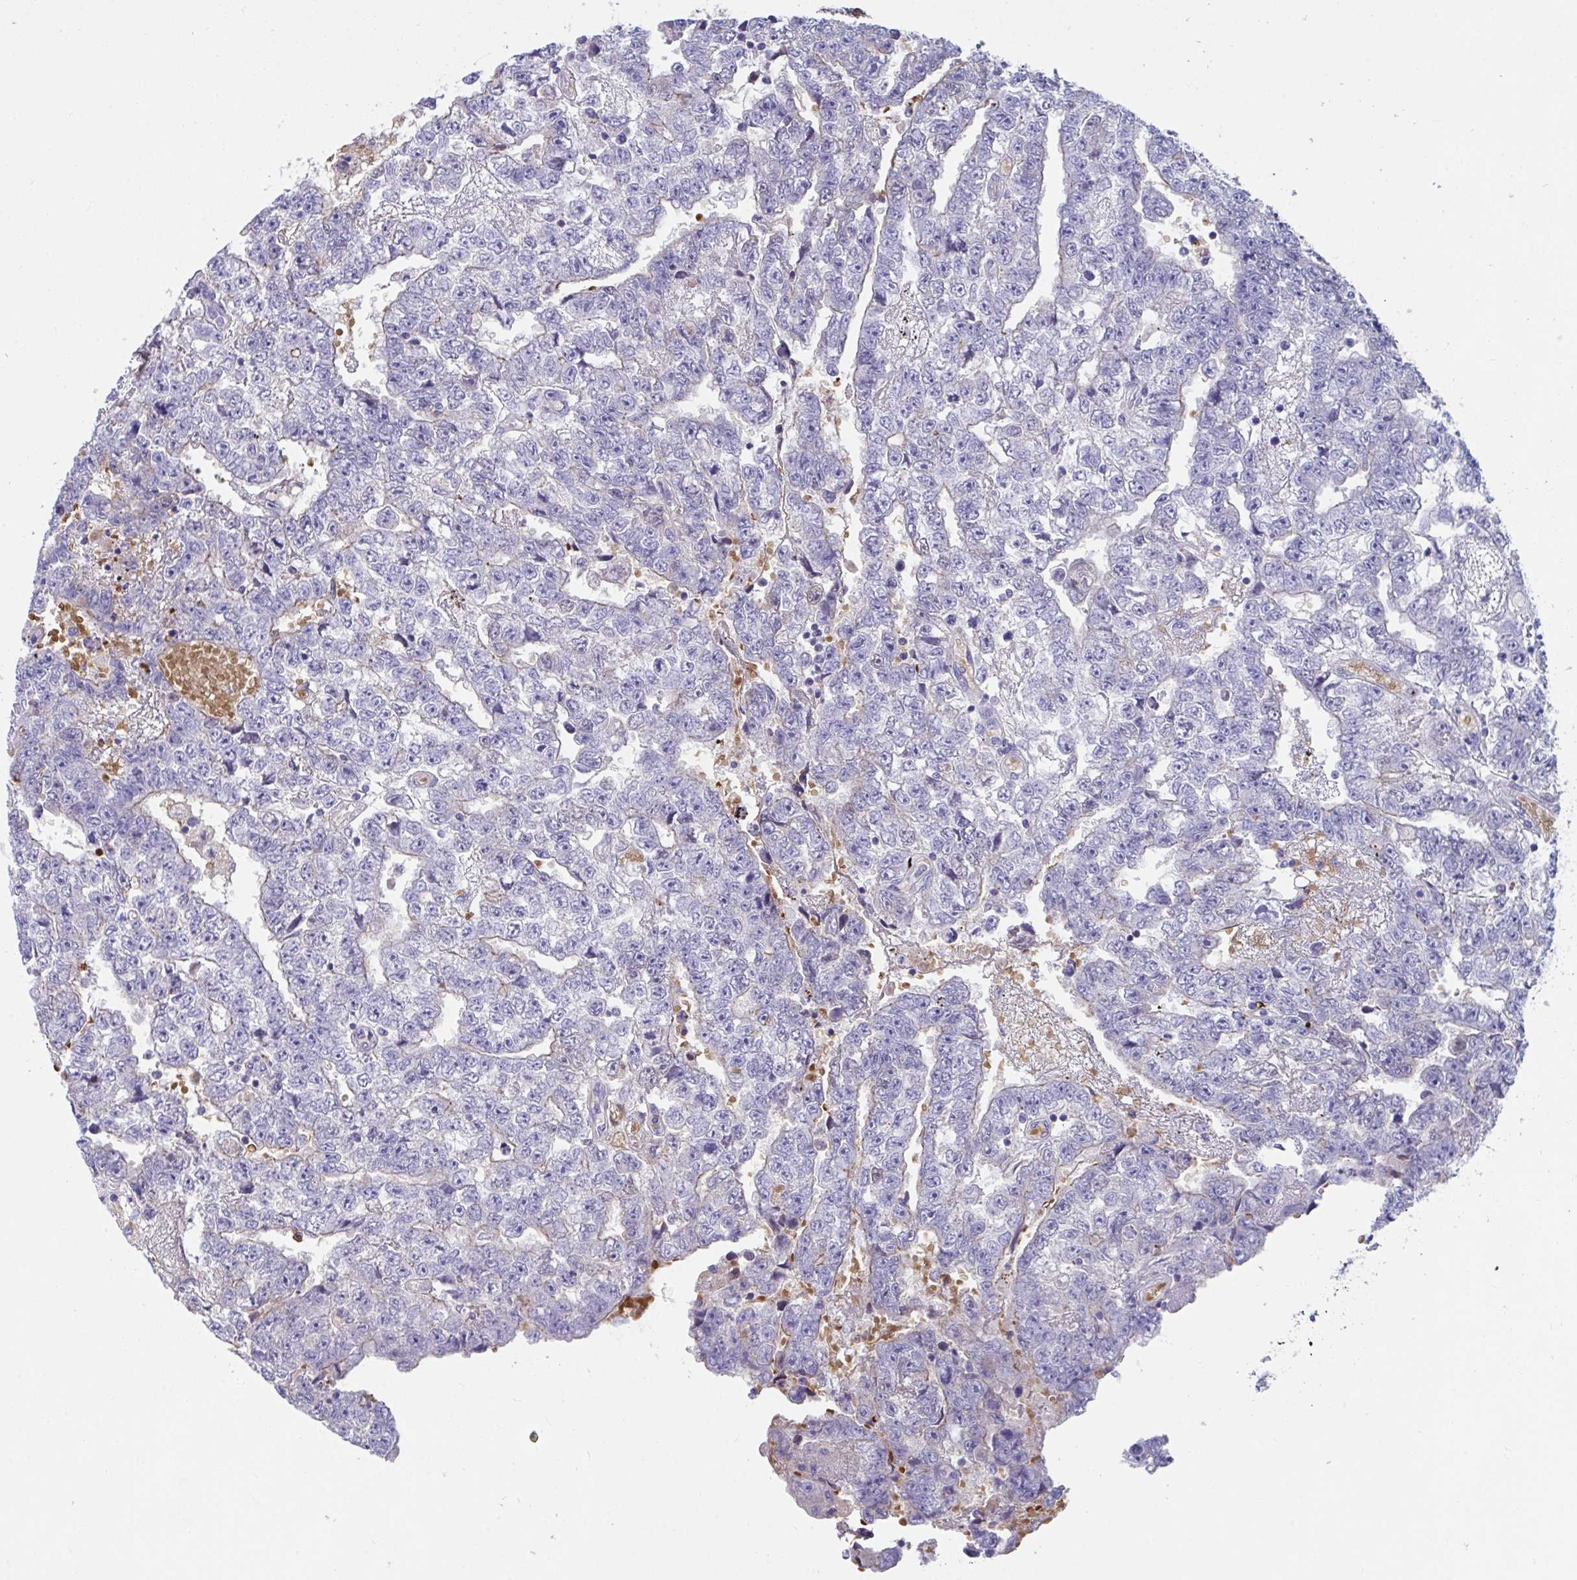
{"staining": {"intensity": "negative", "quantity": "none", "location": "none"}, "tissue": "testis cancer", "cell_type": "Tumor cells", "image_type": "cancer", "snomed": [{"axis": "morphology", "description": "Carcinoma, Embryonal, NOS"}, {"axis": "topography", "description": "Testis"}], "caption": "This is an IHC histopathology image of human testis cancer (embryonal carcinoma). There is no expression in tumor cells.", "gene": "TTC30B", "patient": {"sex": "male", "age": 25}}